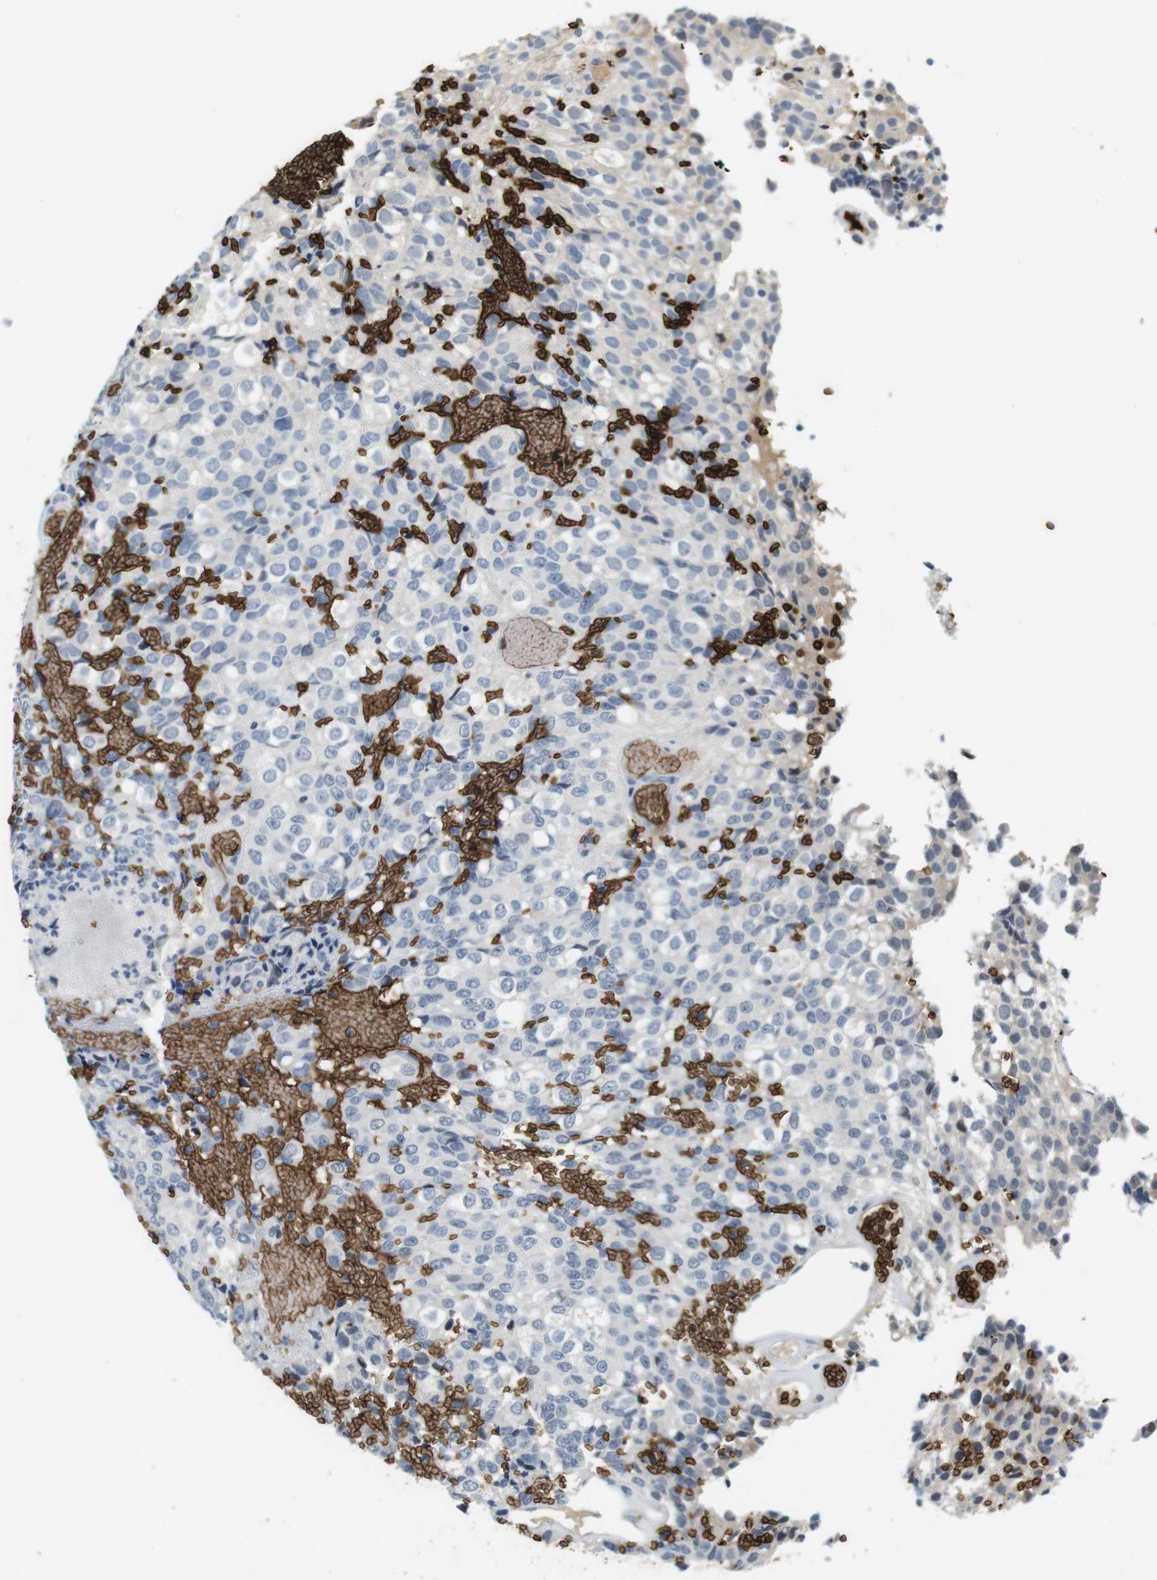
{"staining": {"intensity": "negative", "quantity": "none", "location": "none"}, "tissue": "glioma", "cell_type": "Tumor cells", "image_type": "cancer", "snomed": [{"axis": "morphology", "description": "Glioma, malignant, High grade"}, {"axis": "topography", "description": "Brain"}], "caption": "An image of high-grade glioma (malignant) stained for a protein exhibits no brown staining in tumor cells.", "gene": "SLC4A1", "patient": {"sex": "male", "age": 32}}